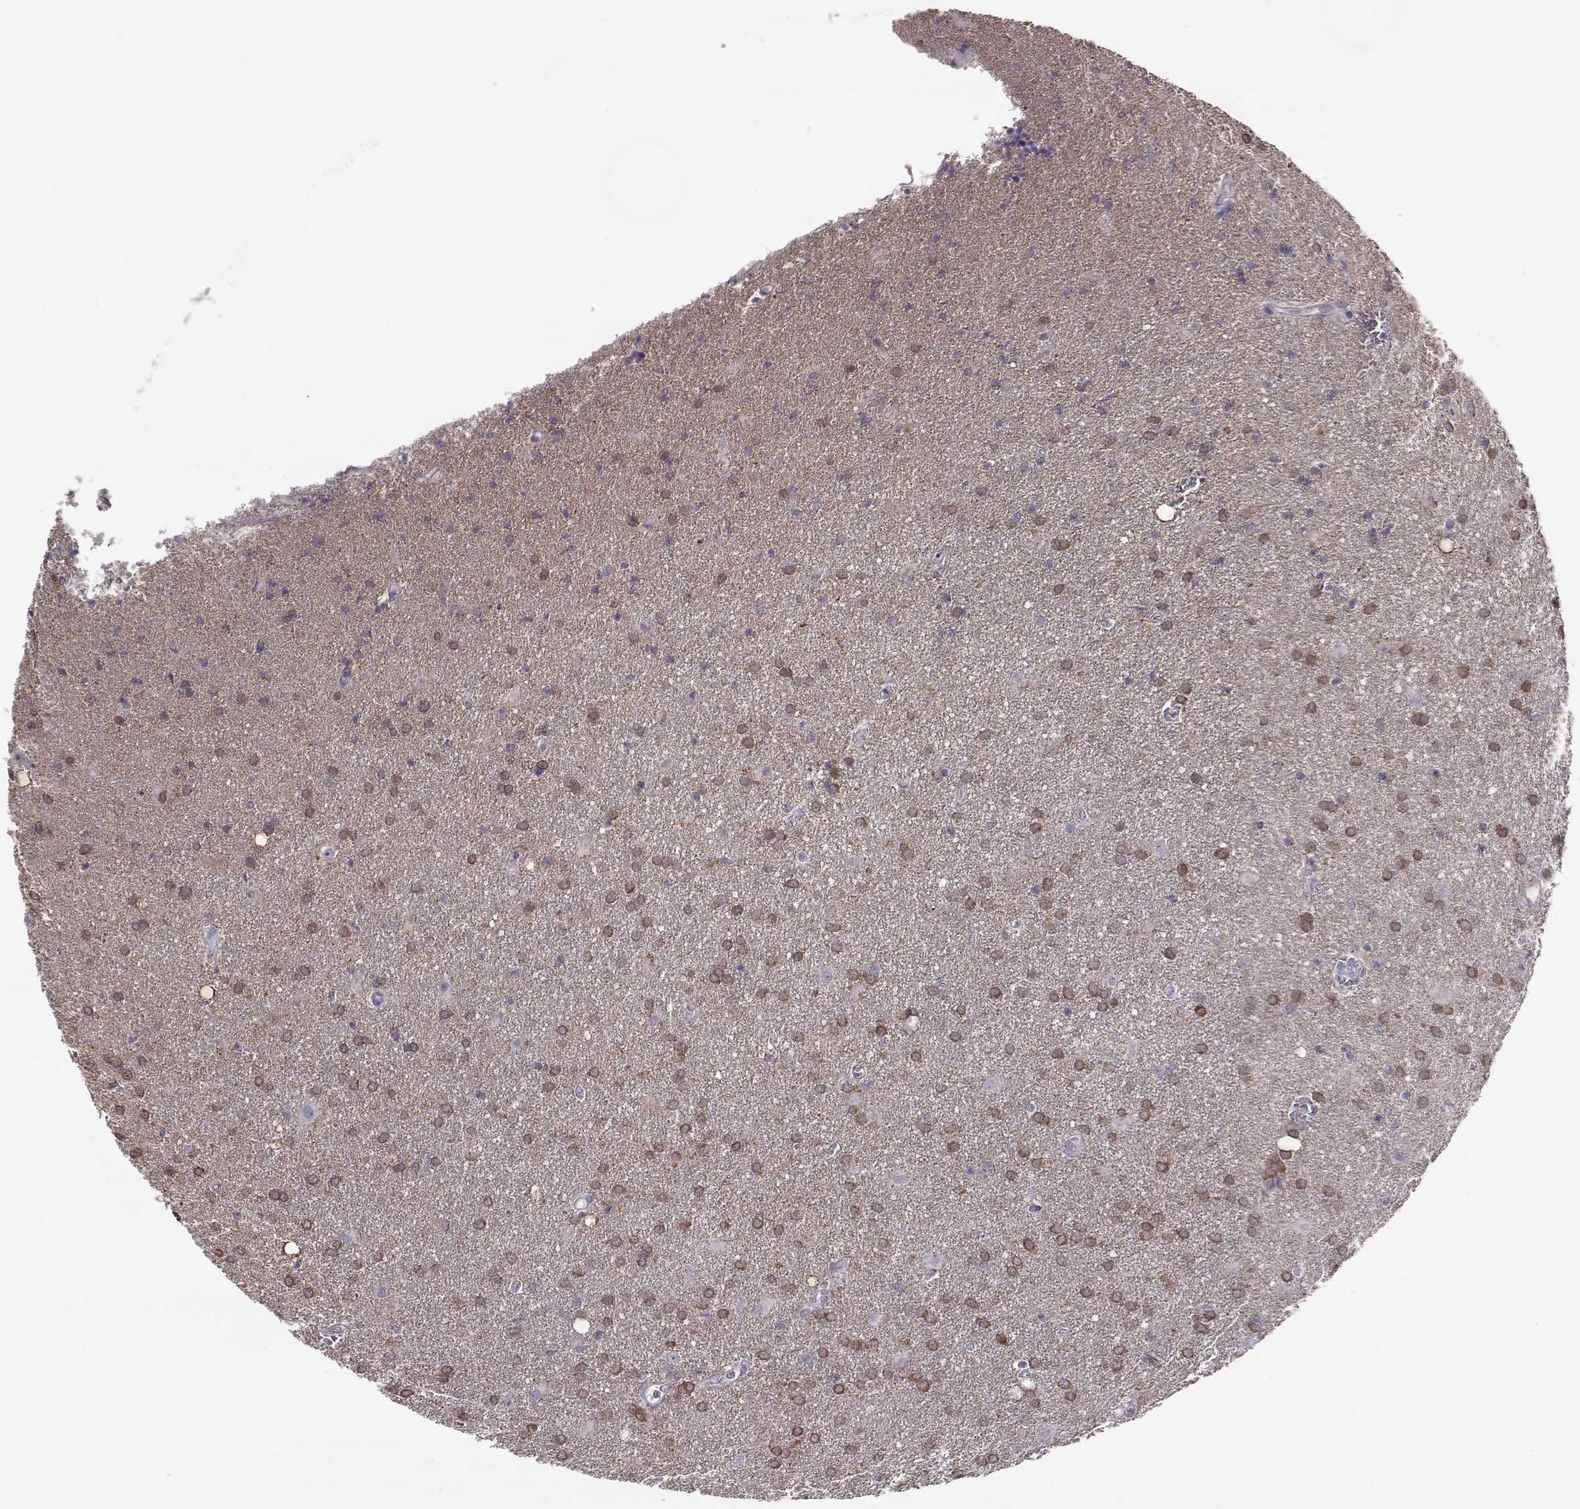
{"staining": {"intensity": "moderate", "quantity": ">75%", "location": "cytoplasmic/membranous"}, "tissue": "glioma", "cell_type": "Tumor cells", "image_type": "cancer", "snomed": [{"axis": "morphology", "description": "Glioma, malignant, Low grade"}, {"axis": "topography", "description": "Brain"}], "caption": "DAB immunohistochemical staining of human glioma exhibits moderate cytoplasmic/membranous protein expression in approximately >75% of tumor cells. (brown staining indicates protein expression, while blue staining denotes nuclei).", "gene": "ADGRG5", "patient": {"sex": "male", "age": 58}}